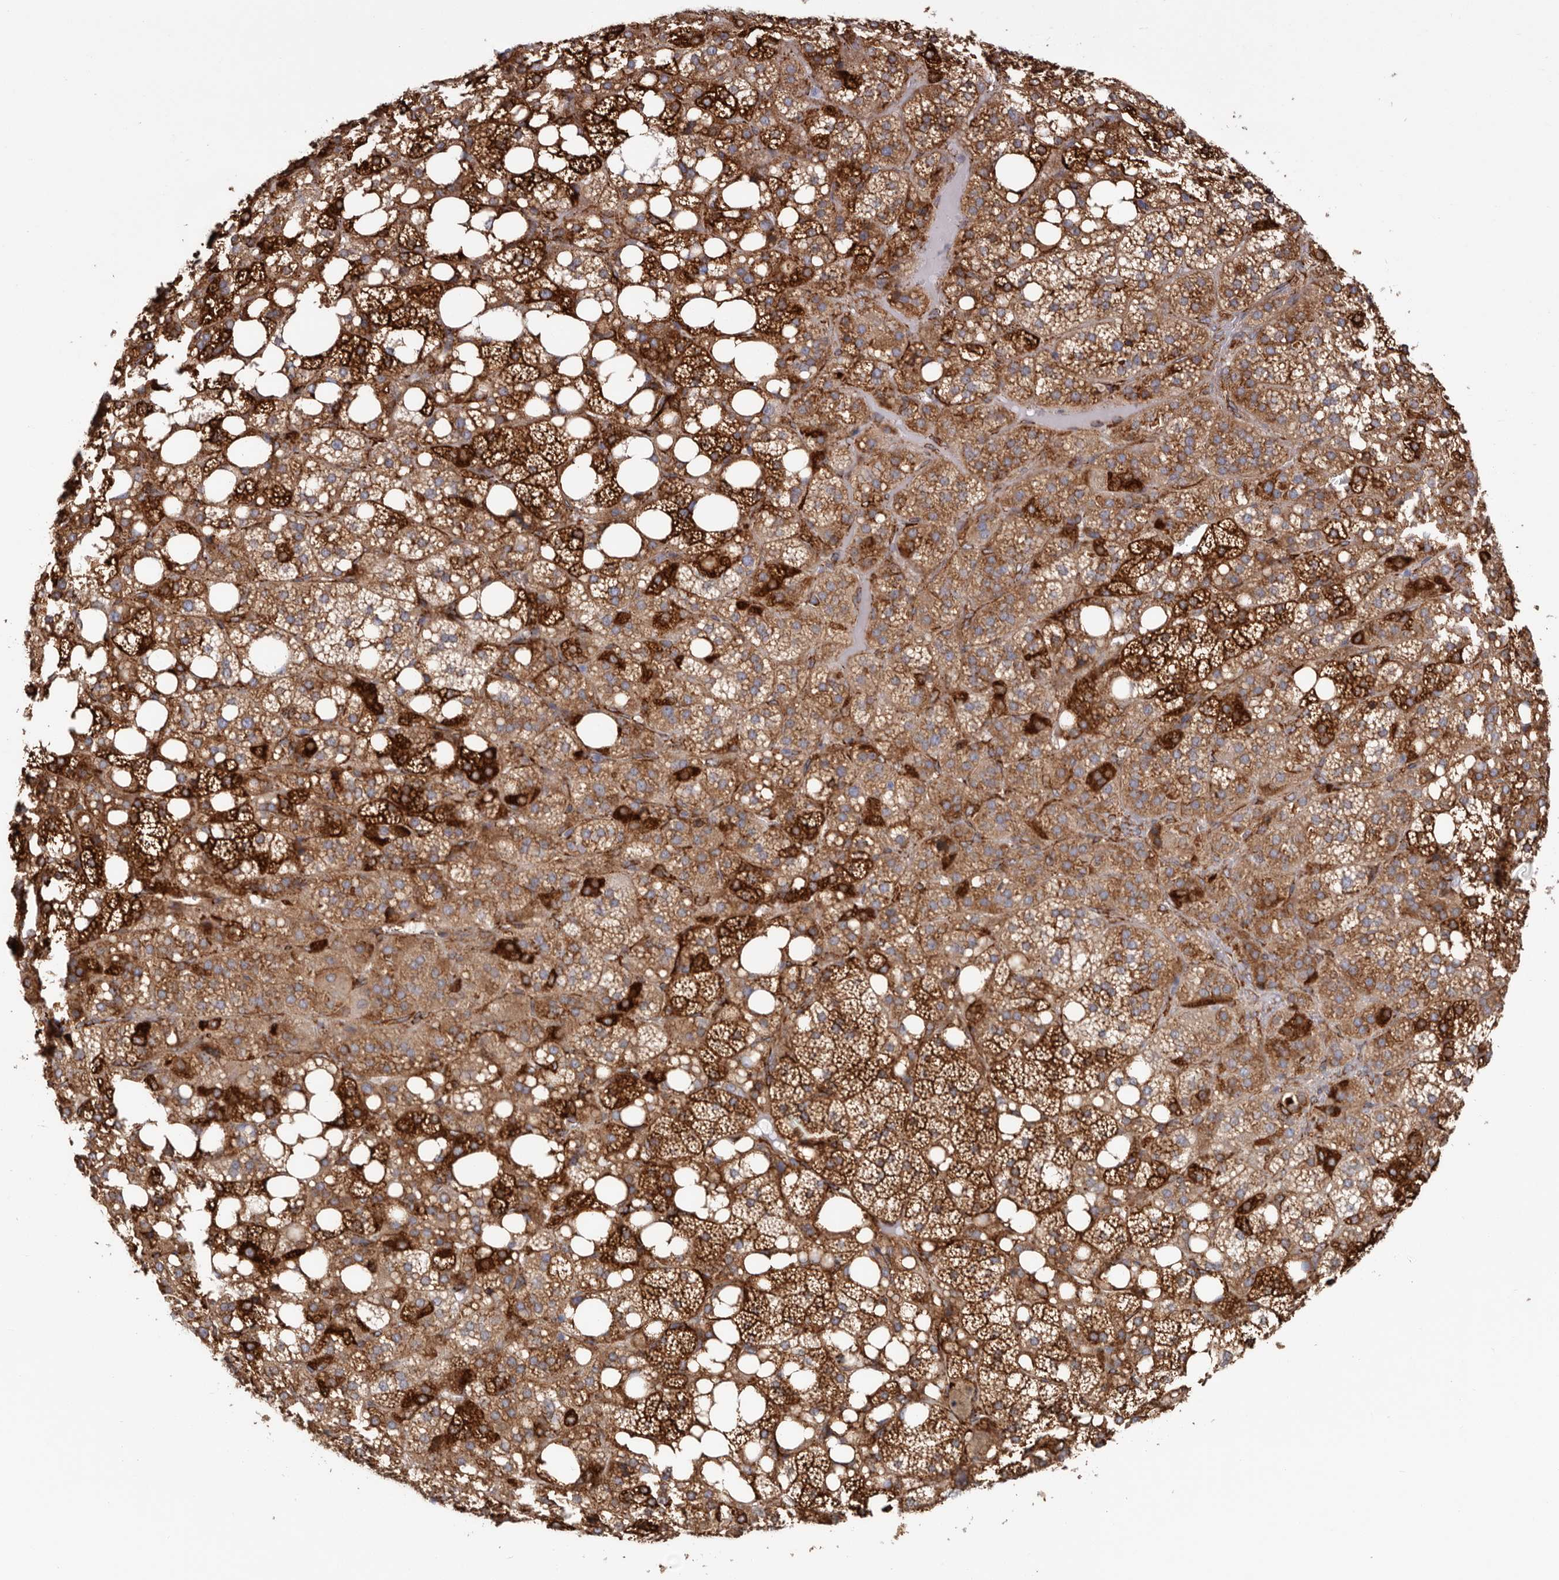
{"staining": {"intensity": "strong", "quantity": ">75%", "location": "cytoplasmic/membranous"}, "tissue": "adrenal gland", "cell_type": "Glandular cells", "image_type": "normal", "snomed": [{"axis": "morphology", "description": "Normal tissue, NOS"}, {"axis": "topography", "description": "Adrenal gland"}], "caption": "A brown stain shows strong cytoplasmic/membranous positivity of a protein in glandular cells of benign adrenal gland. Ihc stains the protein of interest in brown and the nuclei are stained blue.", "gene": "SEMA3E", "patient": {"sex": "female", "age": 59}}